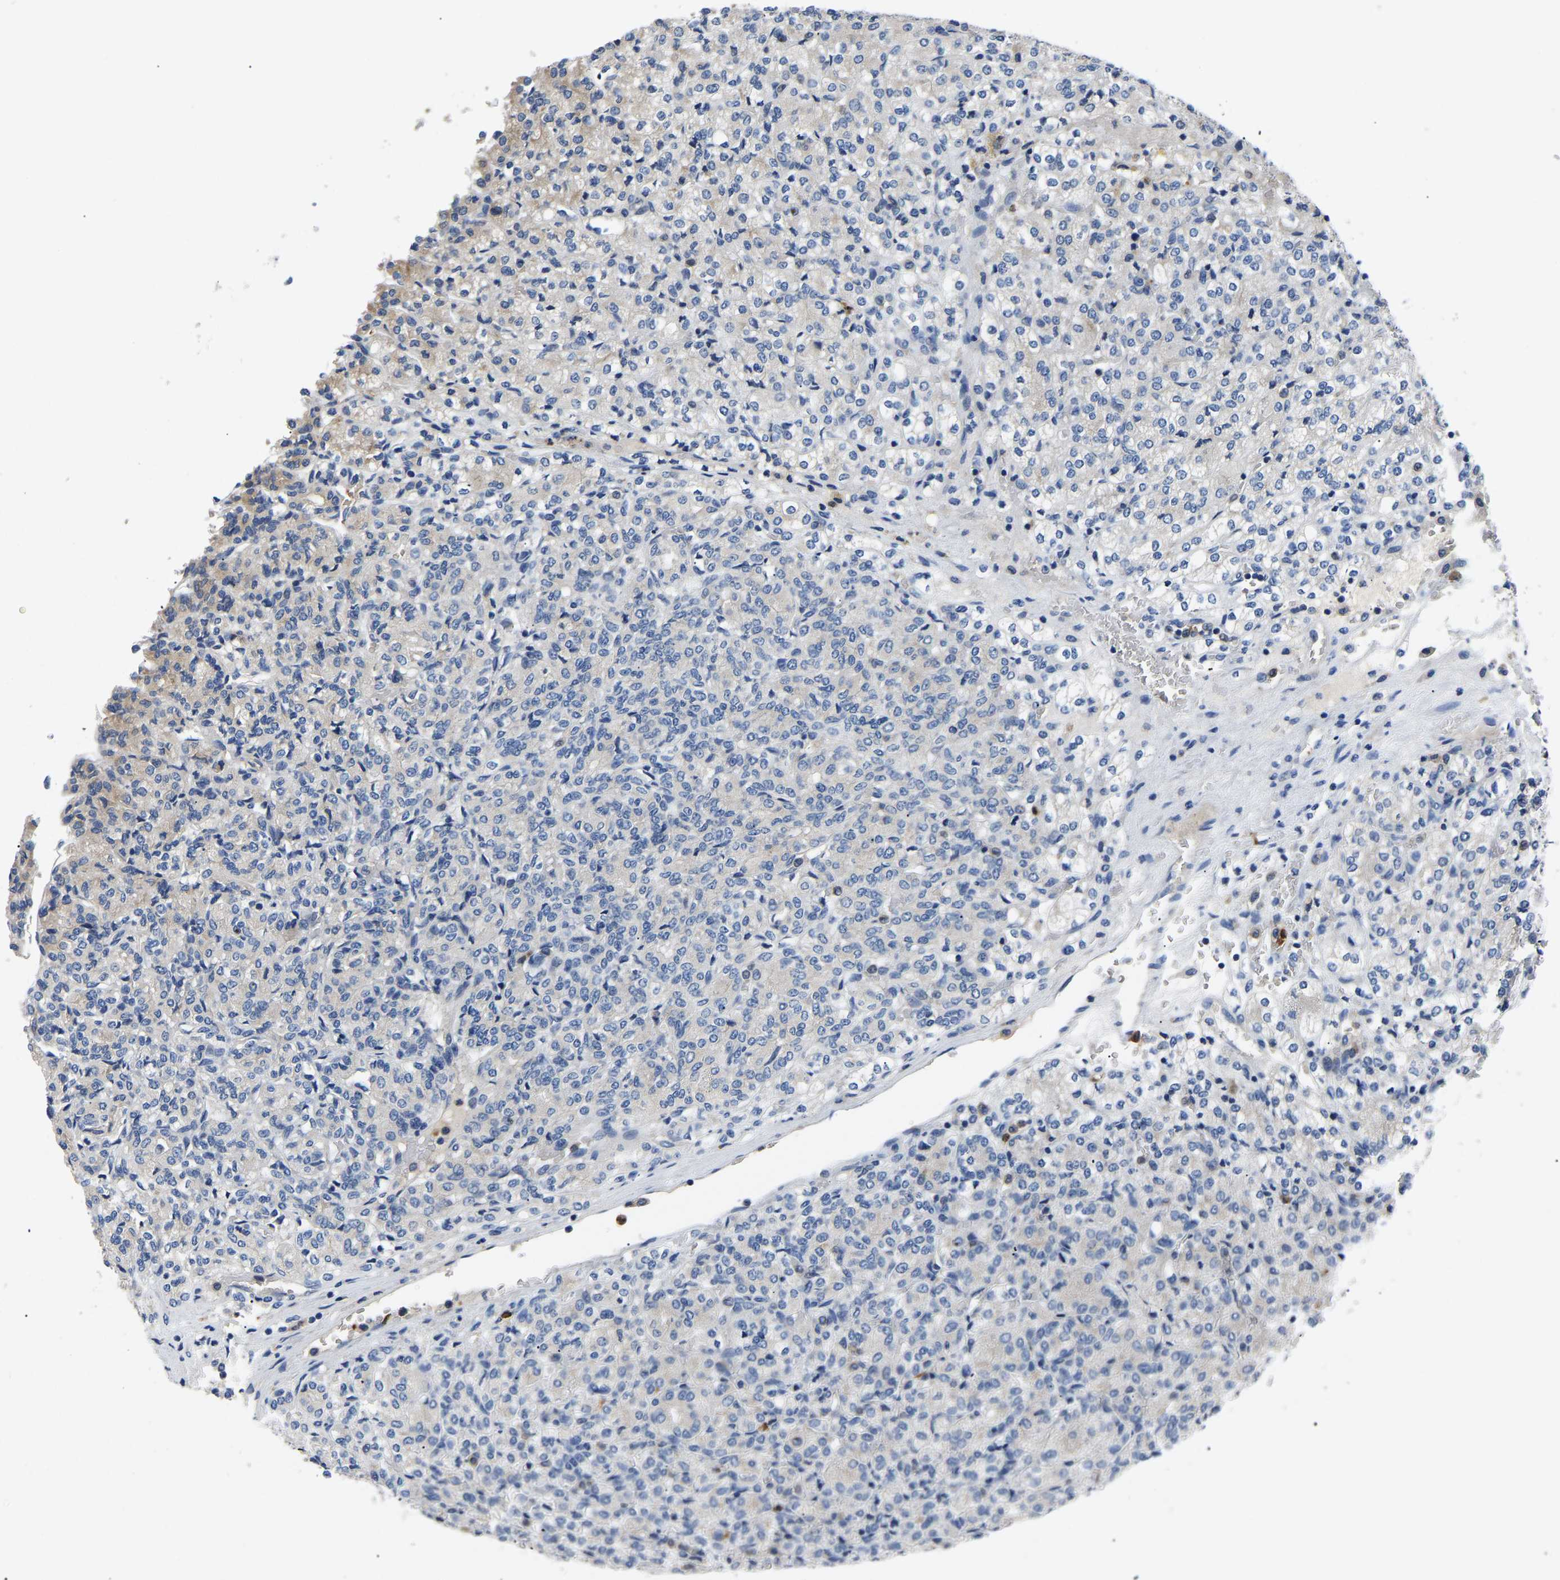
{"staining": {"intensity": "negative", "quantity": "none", "location": "none"}, "tissue": "renal cancer", "cell_type": "Tumor cells", "image_type": "cancer", "snomed": [{"axis": "morphology", "description": "Adenocarcinoma, NOS"}, {"axis": "topography", "description": "Kidney"}], "caption": "High power microscopy image of an immunohistochemistry photomicrograph of renal cancer (adenocarcinoma), revealing no significant expression in tumor cells.", "gene": "TOR1B", "patient": {"sex": "male", "age": 77}}